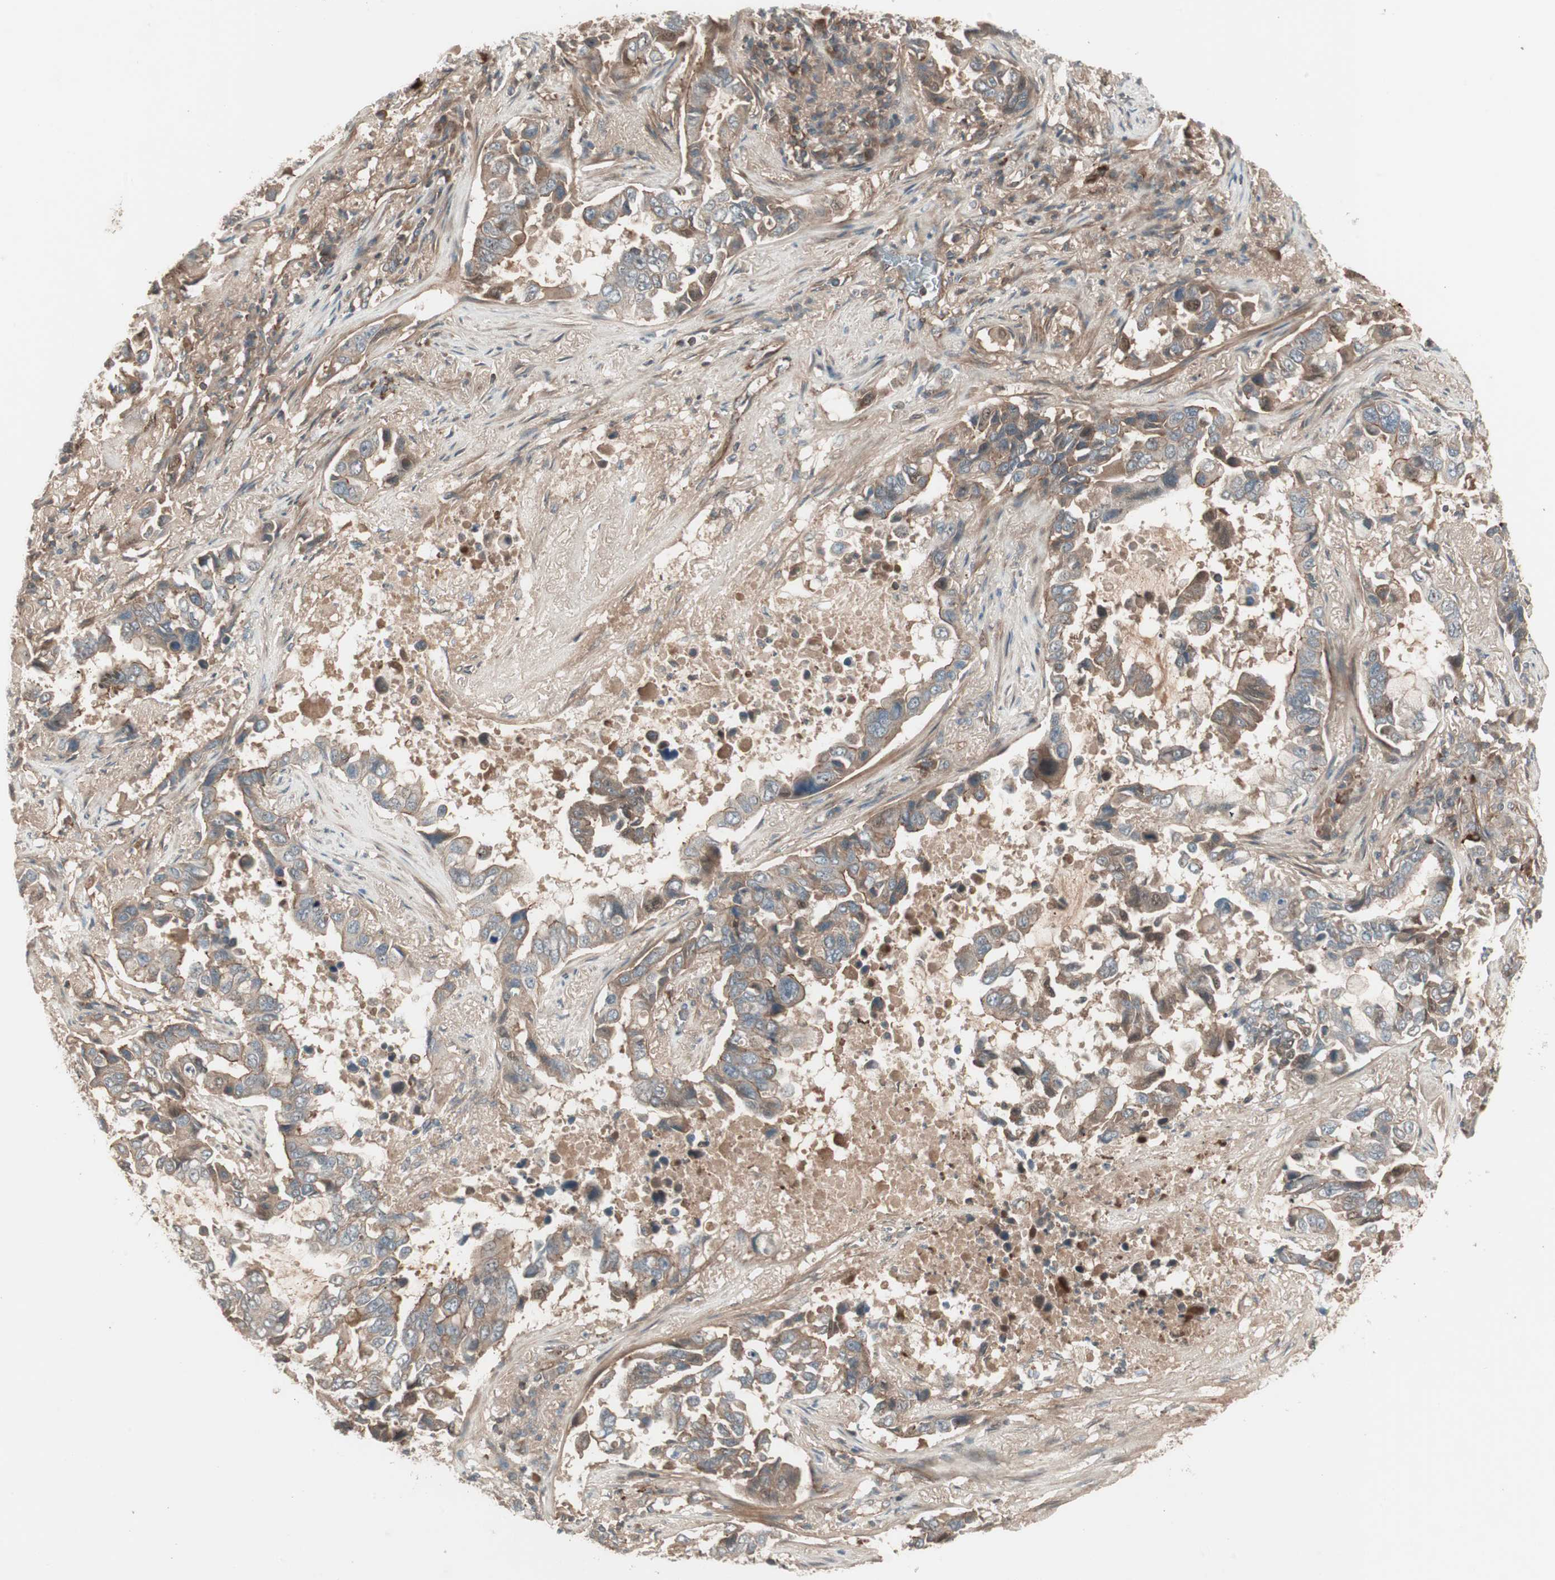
{"staining": {"intensity": "strong", "quantity": ">75%", "location": "cytoplasmic/membranous"}, "tissue": "lung cancer", "cell_type": "Tumor cells", "image_type": "cancer", "snomed": [{"axis": "morphology", "description": "Adenocarcinoma, NOS"}, {"axis": "topography", "description": "Lung"}], "caption": "A photomicrograph of human lung cancer stained for a protein demonstrates strong cytoplasmic/membranous brown staining in tumor cells.", "gene": "TFPI", "patient": {"sex": "male", "age": 64}}